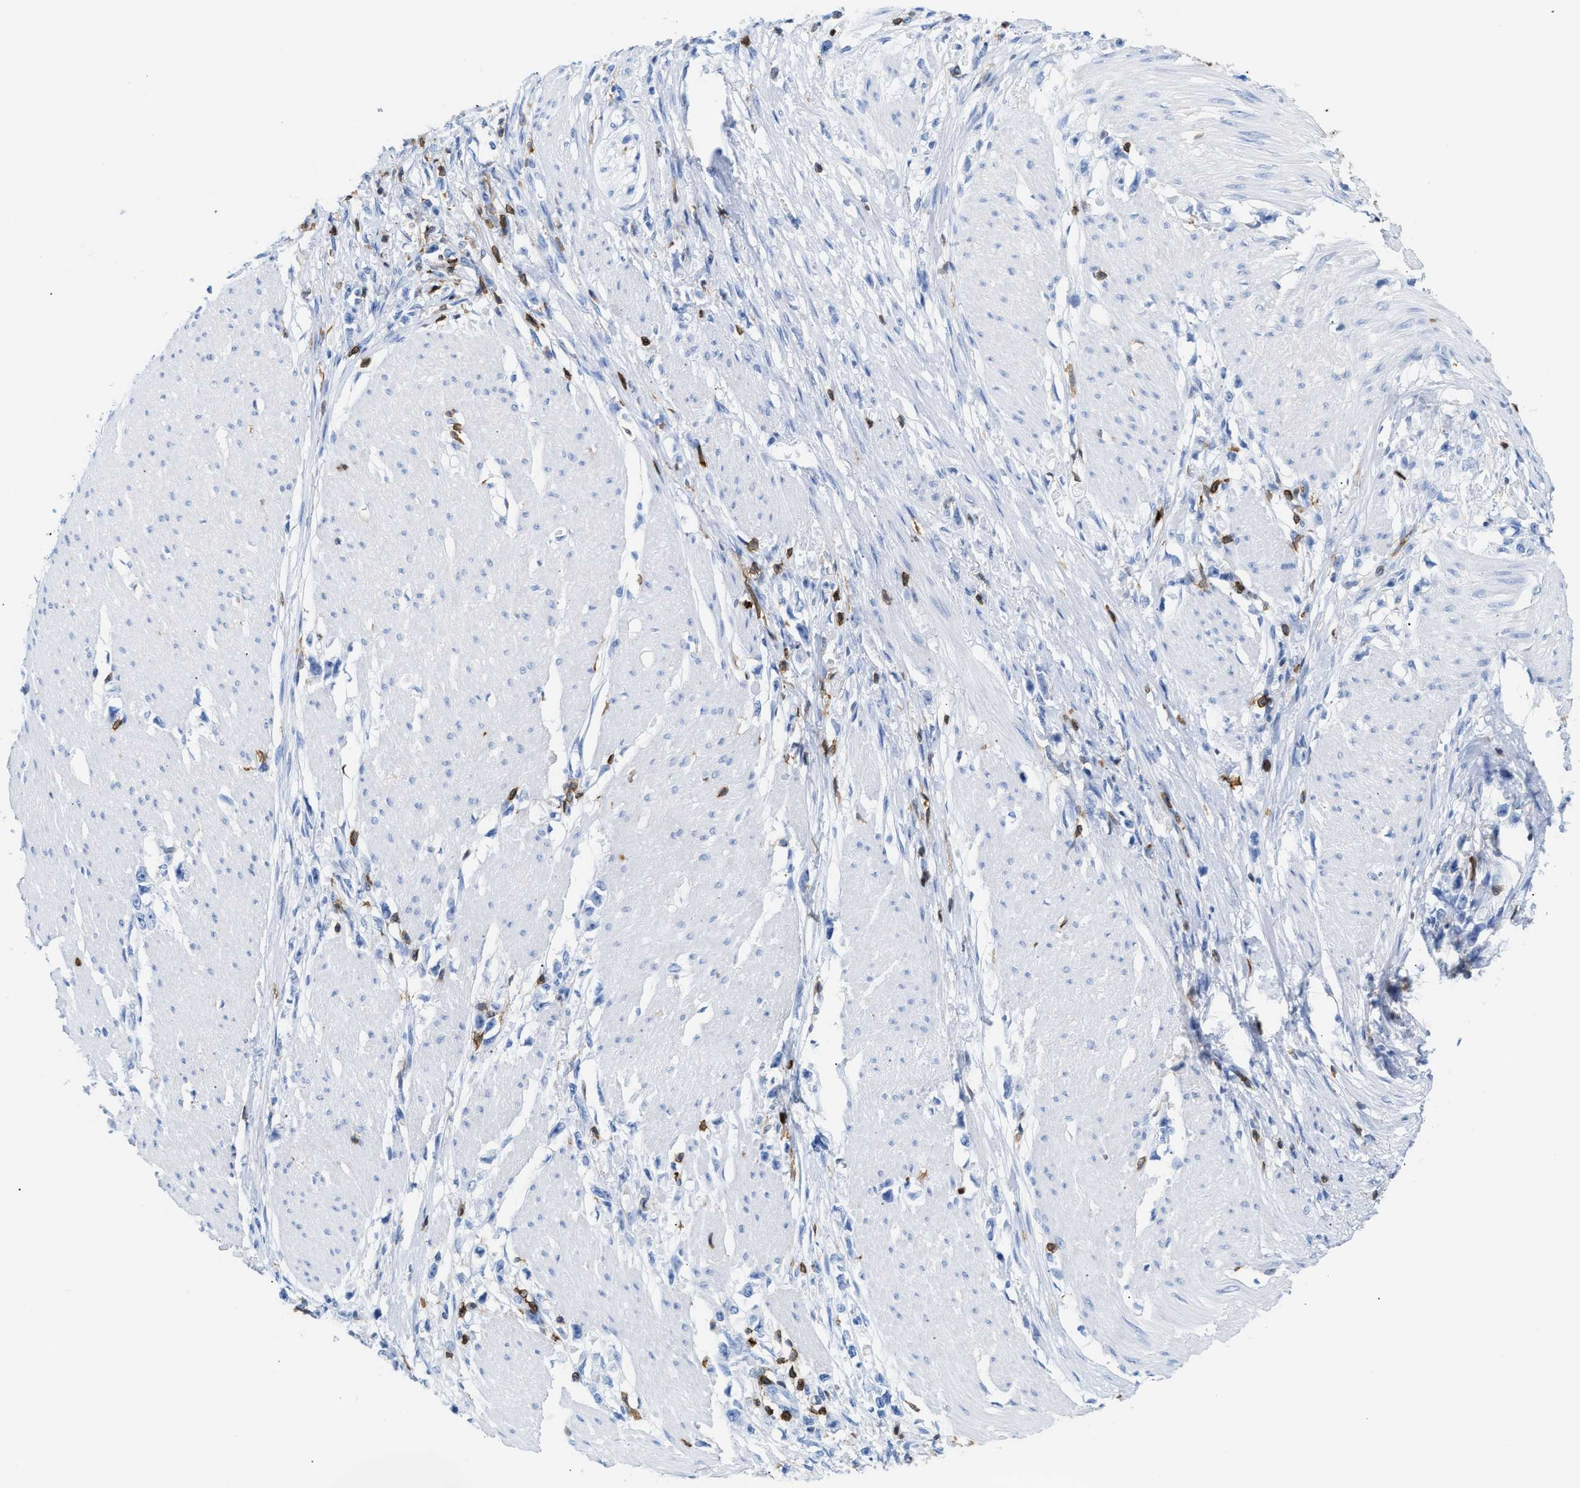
{"staining": {"intensity": "negative", "quantity": "none", "location": "none"}, "tissue": "stomach cancer", "cell_type": "Tumor cells", "image_type": "cancer", "snomed": [{"axis": "morphology", "description": "Adenocarcinoma, NOS"}, {"axis": "topography", "description": "Stomach"}], "caption": "There is no significant positivity in tumor cells of adenocarcinoma (stomach).", "gene": "LCP1", "patient": {"sex": "female", "age": 59}}